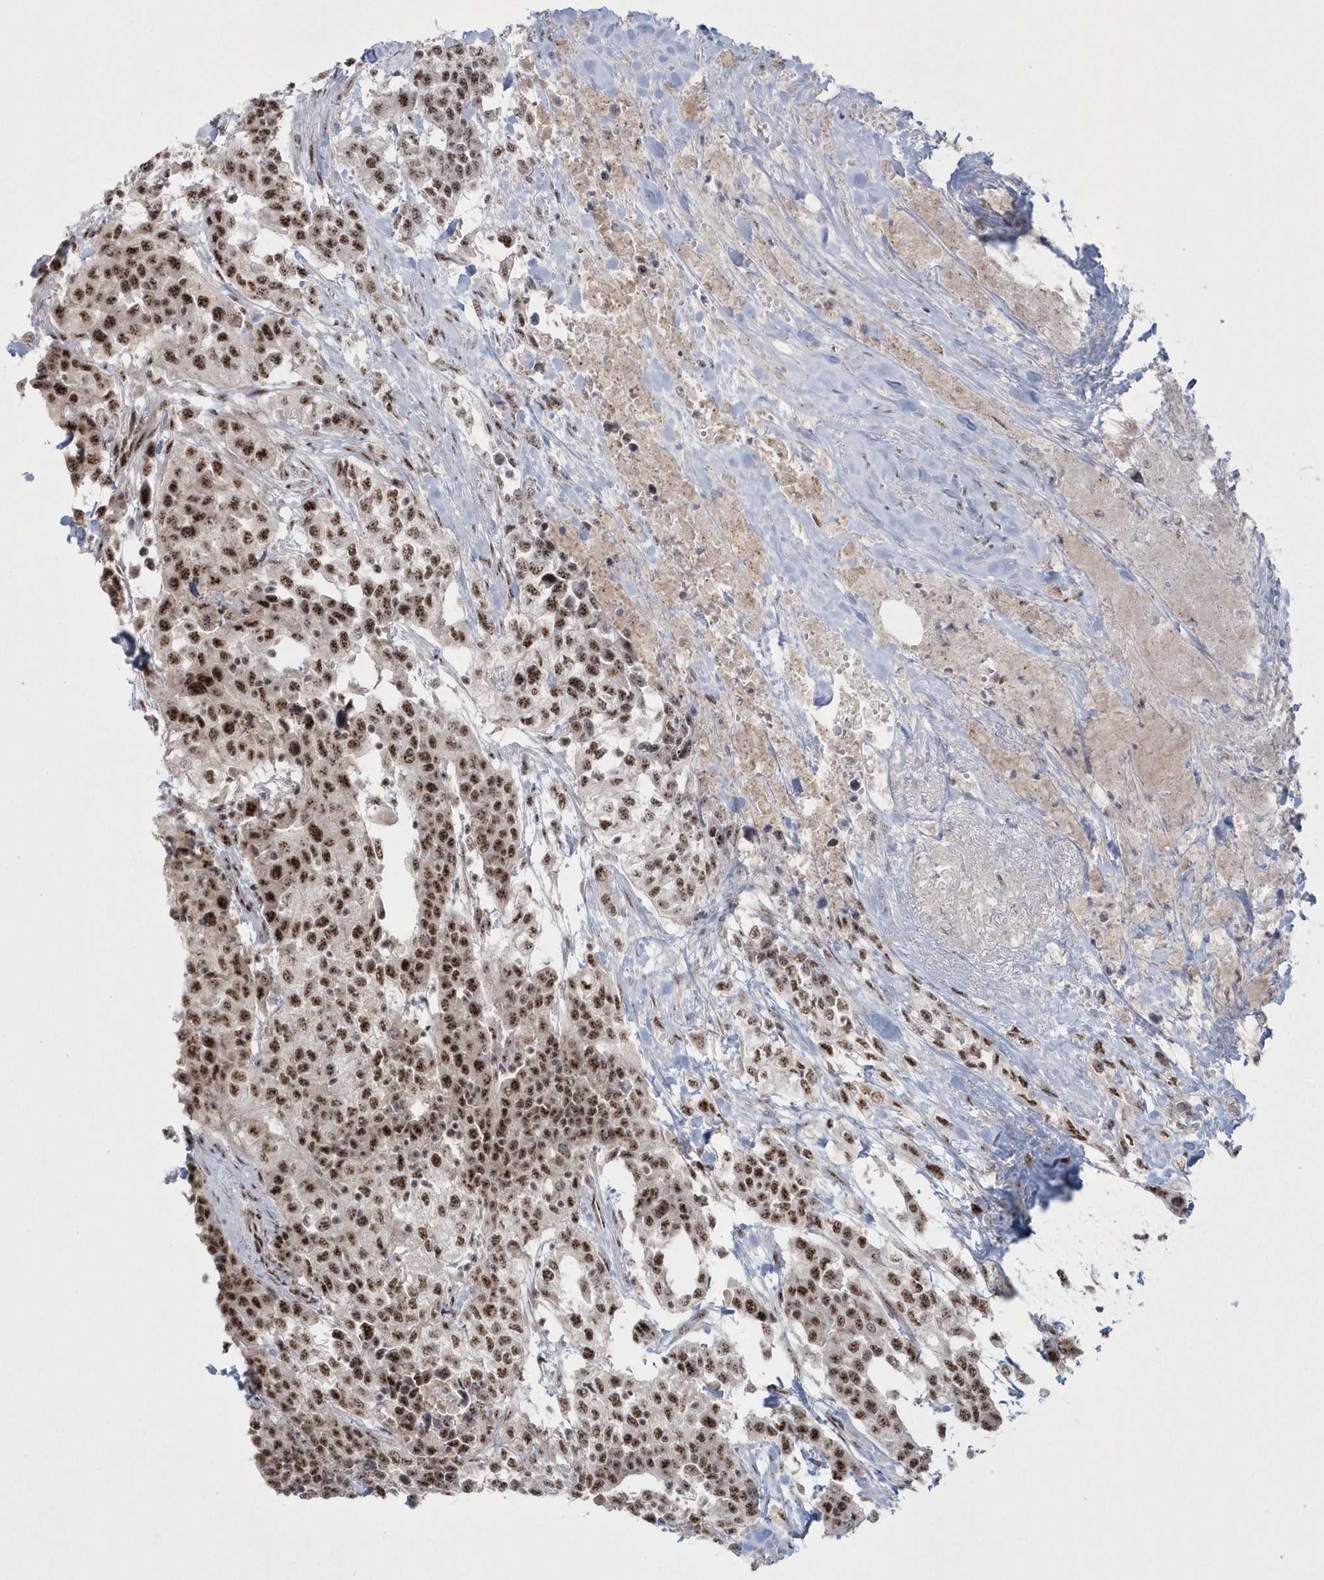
{"staining": {"intensity": "moderate", "quantity": ">75%", "location": "nuclear"}, "tissue": "urothelial cancer", "cell_type": "Tumor cells", "image_type": "cancer", "snomed": [{"axis": "morphology", "description": "Urothelial carcinoma, High grade"}, {"axis": "topography", "description": "Urinary bladder"}], "caption": "Moderate nuclear expression for a protein is identified in approximately >75% of tumor cells of urothelial cancer using IHC.", "gene": "KDM6B", "patient": {"sex": "female", "age": 80}}